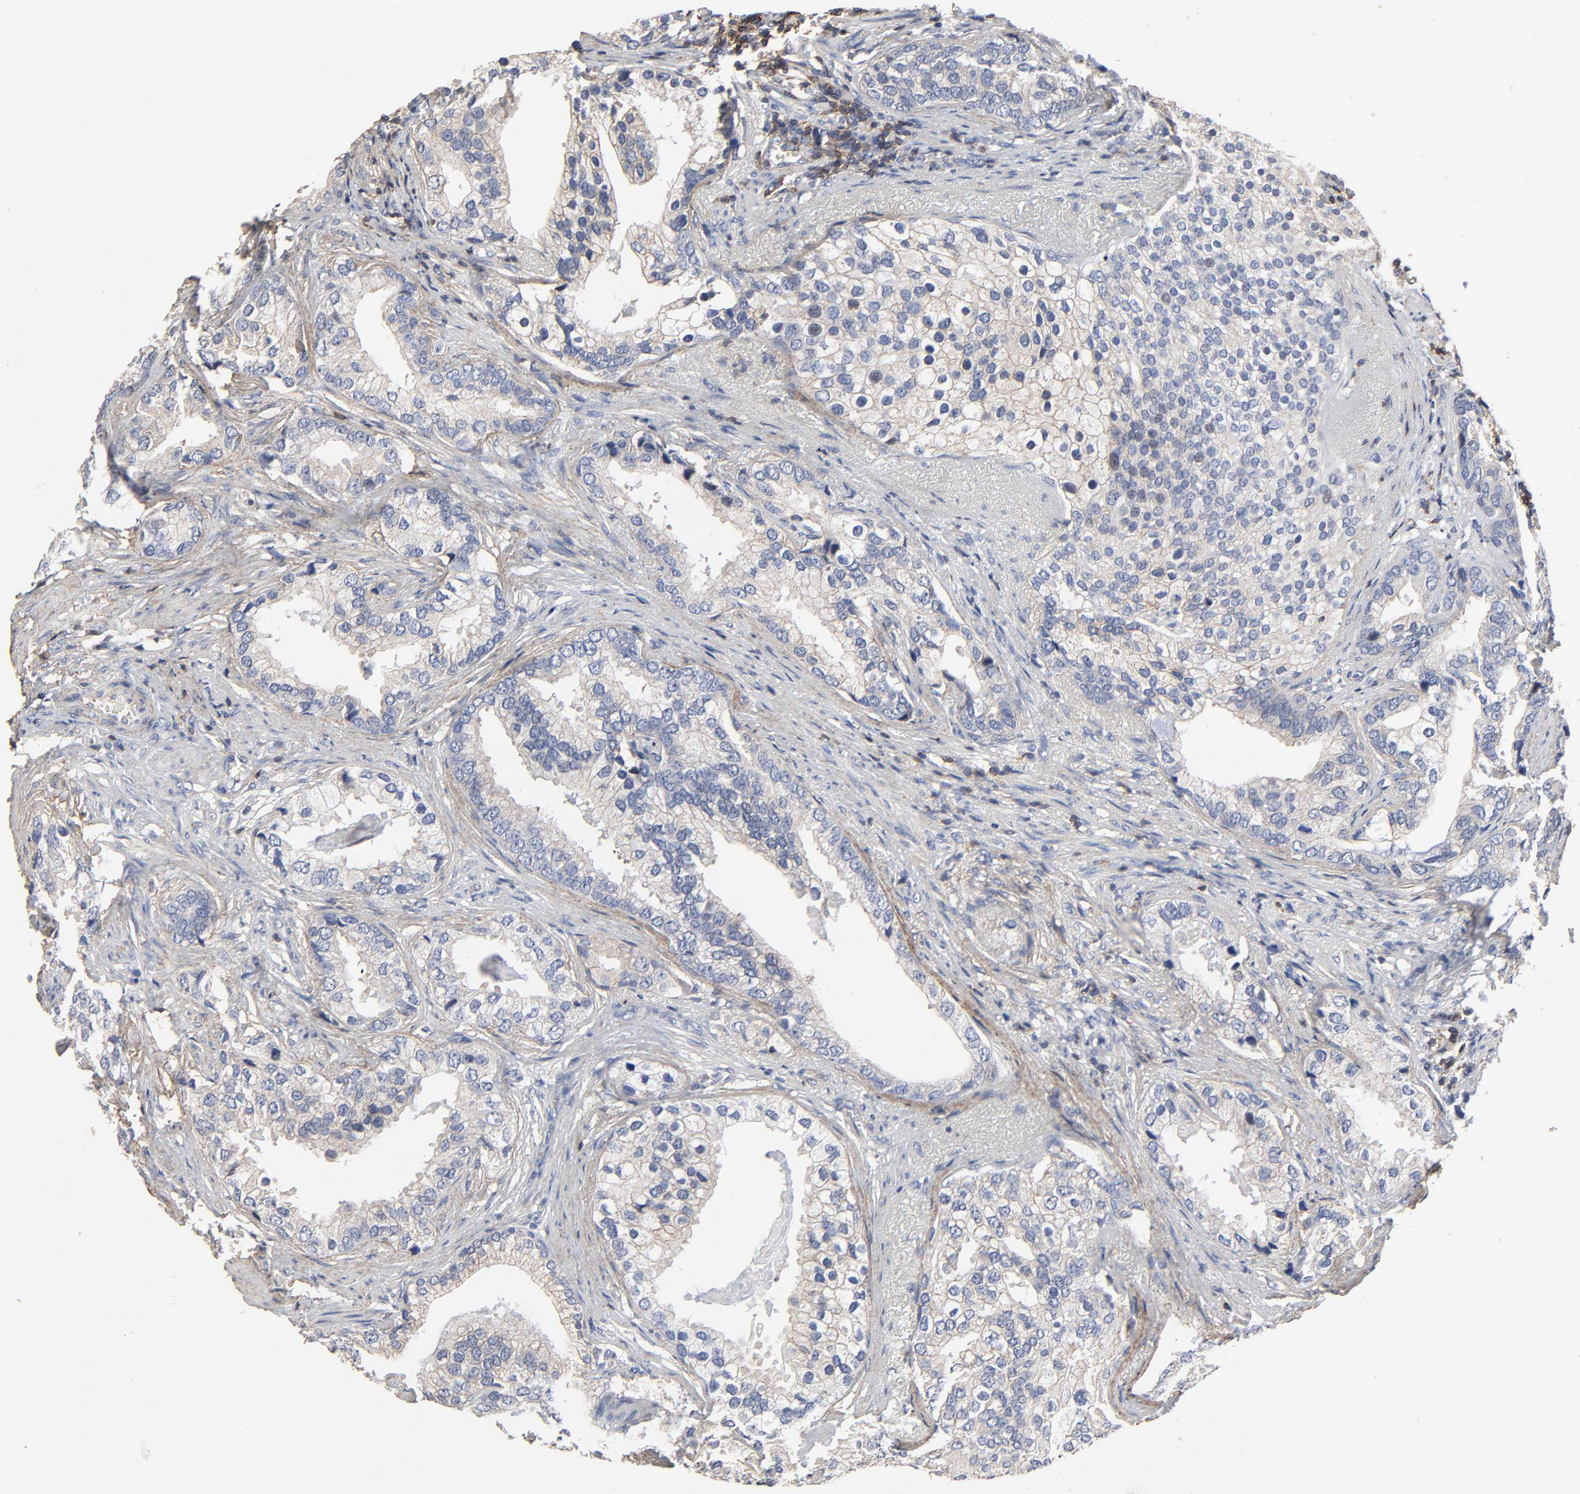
{"staining": {"intensity": "weak", "quantity": "<25%", "location": "cytoplasmic/membranous"}, "tissue": "prostate cancer", "cell_type": "Tumor cells", "image_type": "cancer", "snomed": [{"axis": "morphology", "description": "Adenocarcinoma, Low grade"}, {"axis": "topography", "description": "Prostate"}], "caption": "Immunohistochemical staining of human prostate cancer demonstrates no significant expression in tumor cells.", "gene": "SKAP1", "patient": {"sex": "male", "age": 71}}